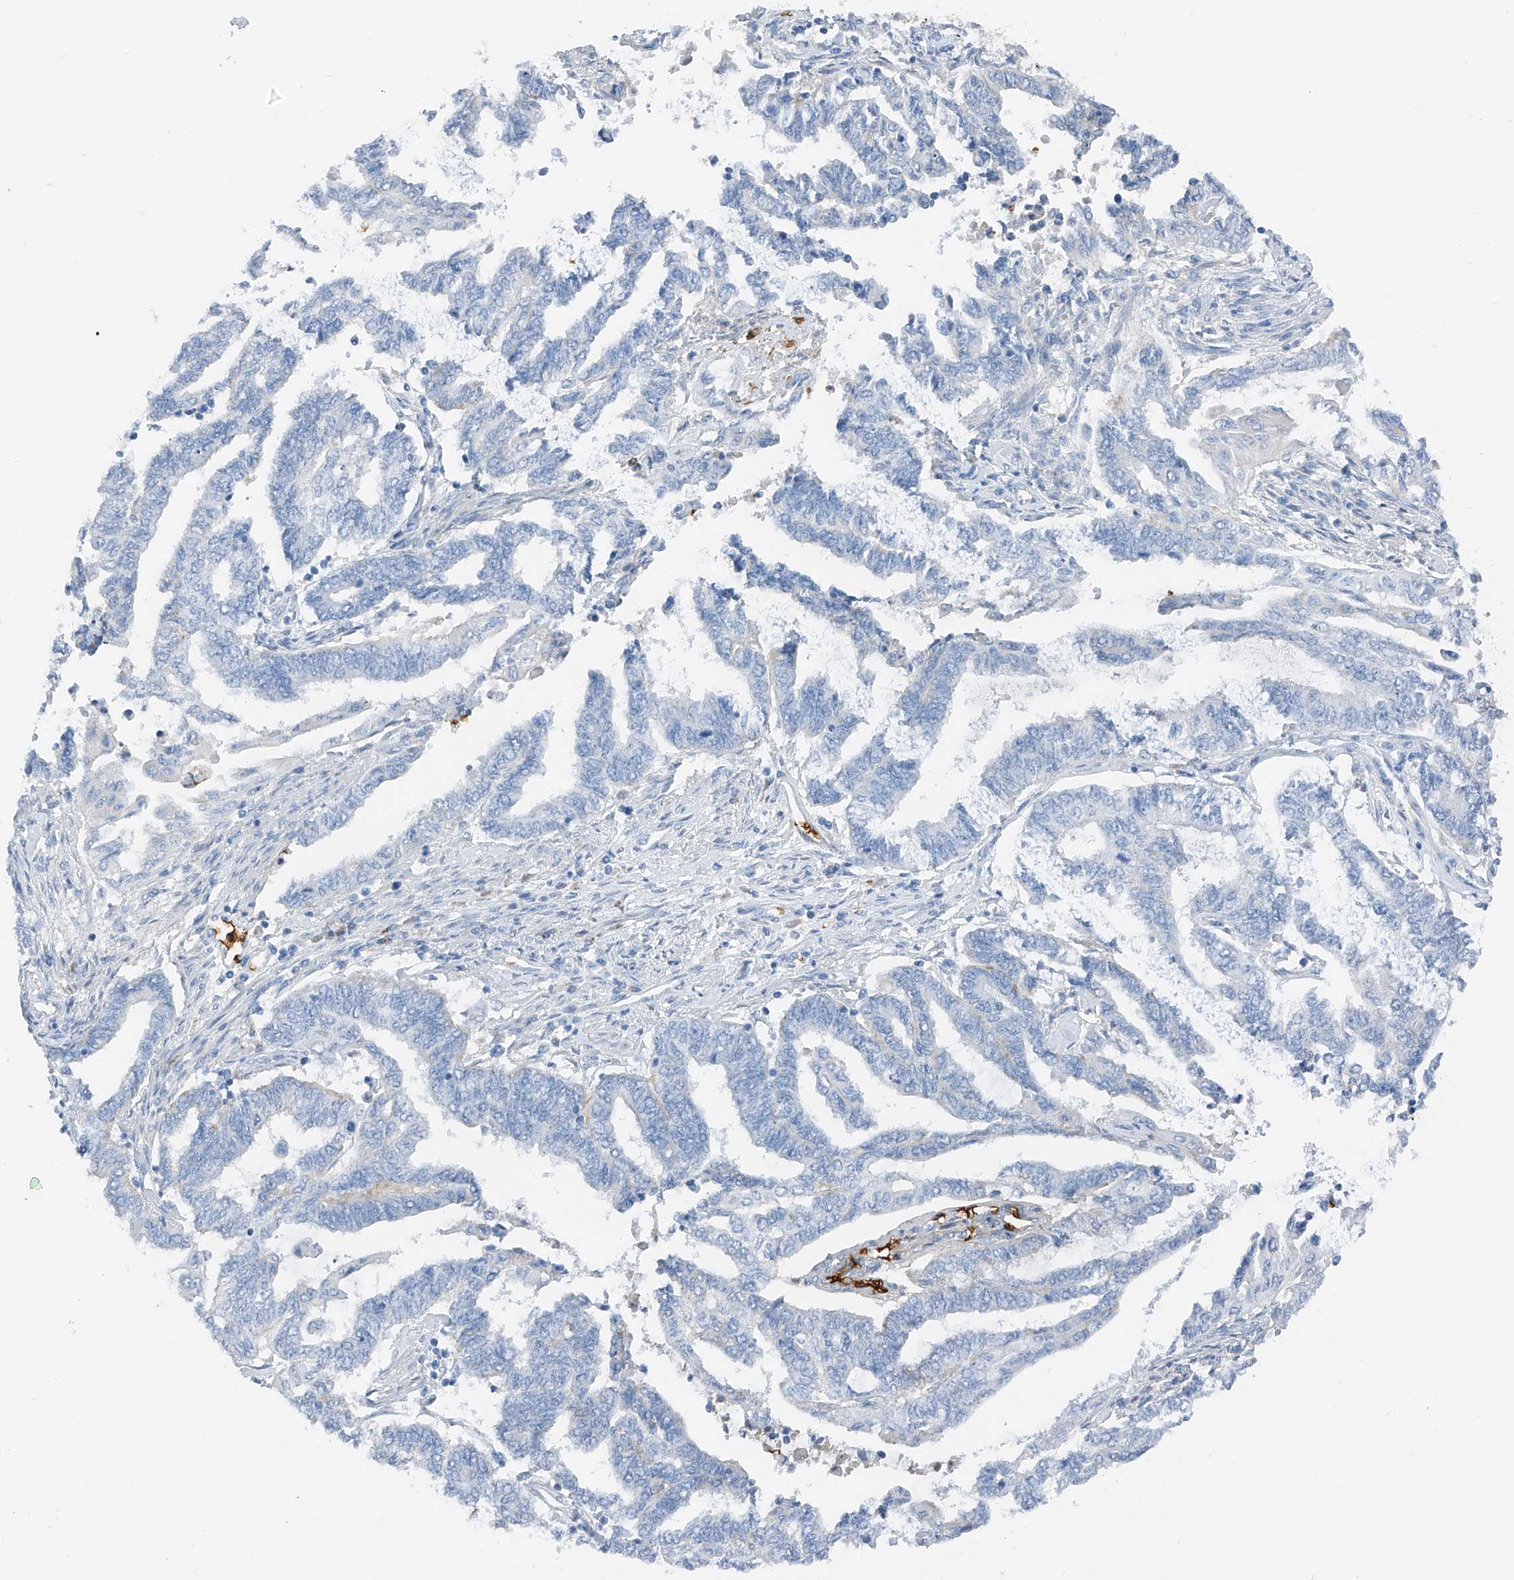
{"staining": {"intensity": "negative", "quantity": "none", "location": "none"}, "tissue": "endometrial cancer", "cell_type": "Tumor cells", "image_type": "cancer", "snomed": [{"axis": "morphology", "description": "Adenocarcinoma, NOS"}, {"axis": "topography", "description": "Uterus"}, {"axis": "topography", "description": "Endometrium"}], "caption": "A high-resolution histopathology image shows IHC staining of endometrial cancer (adenocarcinoma), which demonstrates no significant positivity in tumor cells. (DAB immunohistochemistry (IHC) visualized using brightfield microscopy, high magnification).", "gene": "PRSS23", "patient": {"sex": "female", "age": 70}}